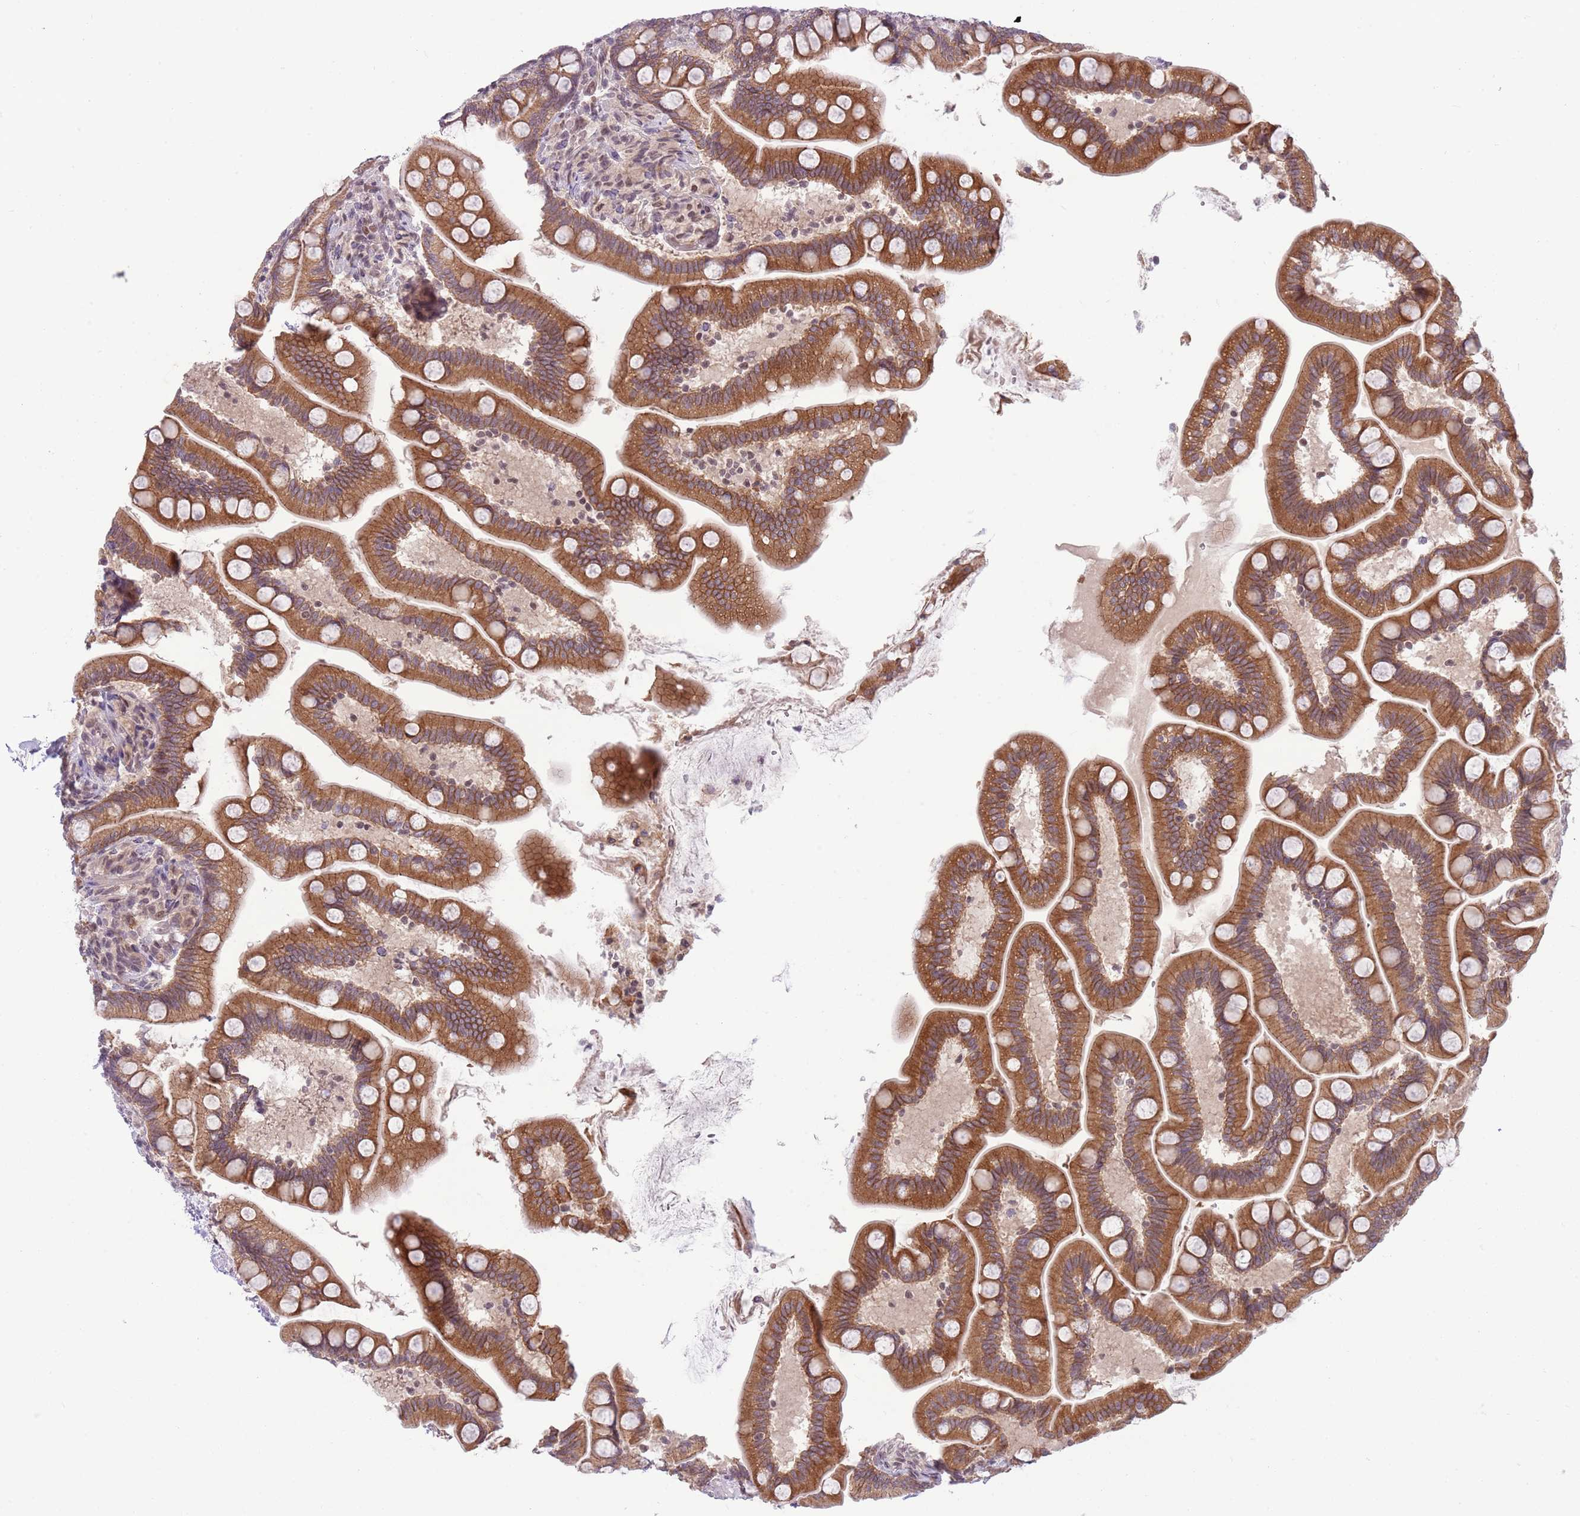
{"staining": {"intensity": "moderate", "quantity": ">75%", "location": "cytoplasmic/membranous"}, "tissue": "small intestine", "cell_type": "Glandular cells", "image_type": "normal", "snomed": [{"axis": "morphology", "description": "Normal tissue, NOS"}, {"axis": "topography", "description": "Small intestine"}], "caption": "Protein positivity by immunohistochemistry shows moderate cytoplasmic/membranous expression in about >75% of glandular cells in benign small intestine. The staining was performed using DAB (3,3'-diaminobenzidine) to visualize the protein expression in brown, while the nuclei were stained in blue with hematoxylin (Magnification: 20x).", "gene": "TM2D1", "patient": {"sex": "female", "age": 64}}